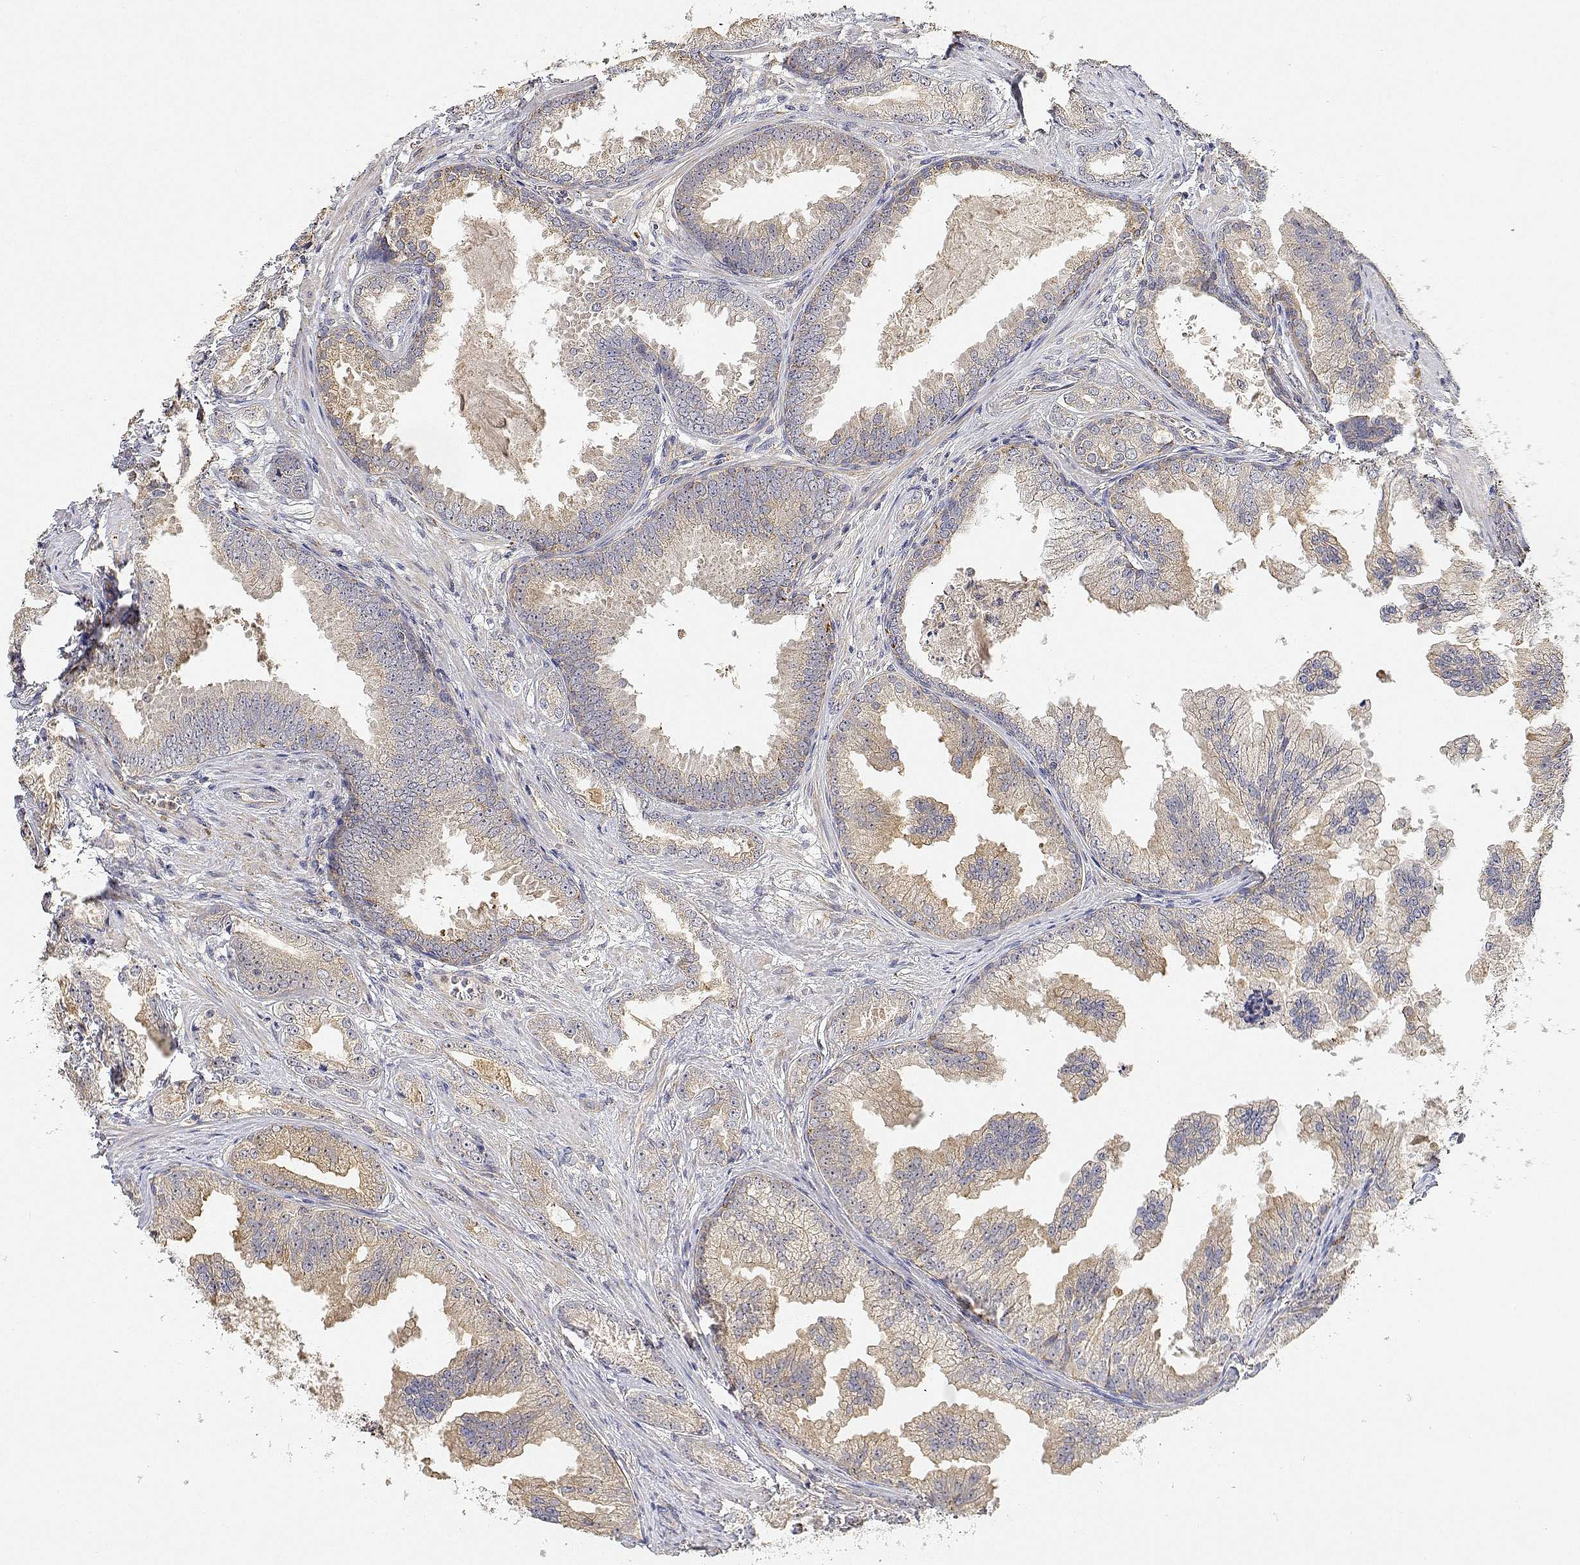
{"staining": {"intensity": "weak", "quantity": "25%-75%", "location": "cytoplasmic/membranous"}, "tissue": "prostate cancer", "cell_type": "Tumor cells", "image_type": "cancer", "snomed": [{"axis": "morphology", "description": "Adenocarcinoma, Low grade"}, {"axis": "topography", "description": "Prostate"}], "caption": "Immunohistochemical staining of prostate cancer reveals weak cytoplasmic/membranous protein staining in about 25%-75% of tumor cells. (DAB (3,3'-diaminobenzidine) IHC with brightfield microscopy, high magnification).", "gene": "LONRF3", "patient": {"sex": "male", "age": 65}}